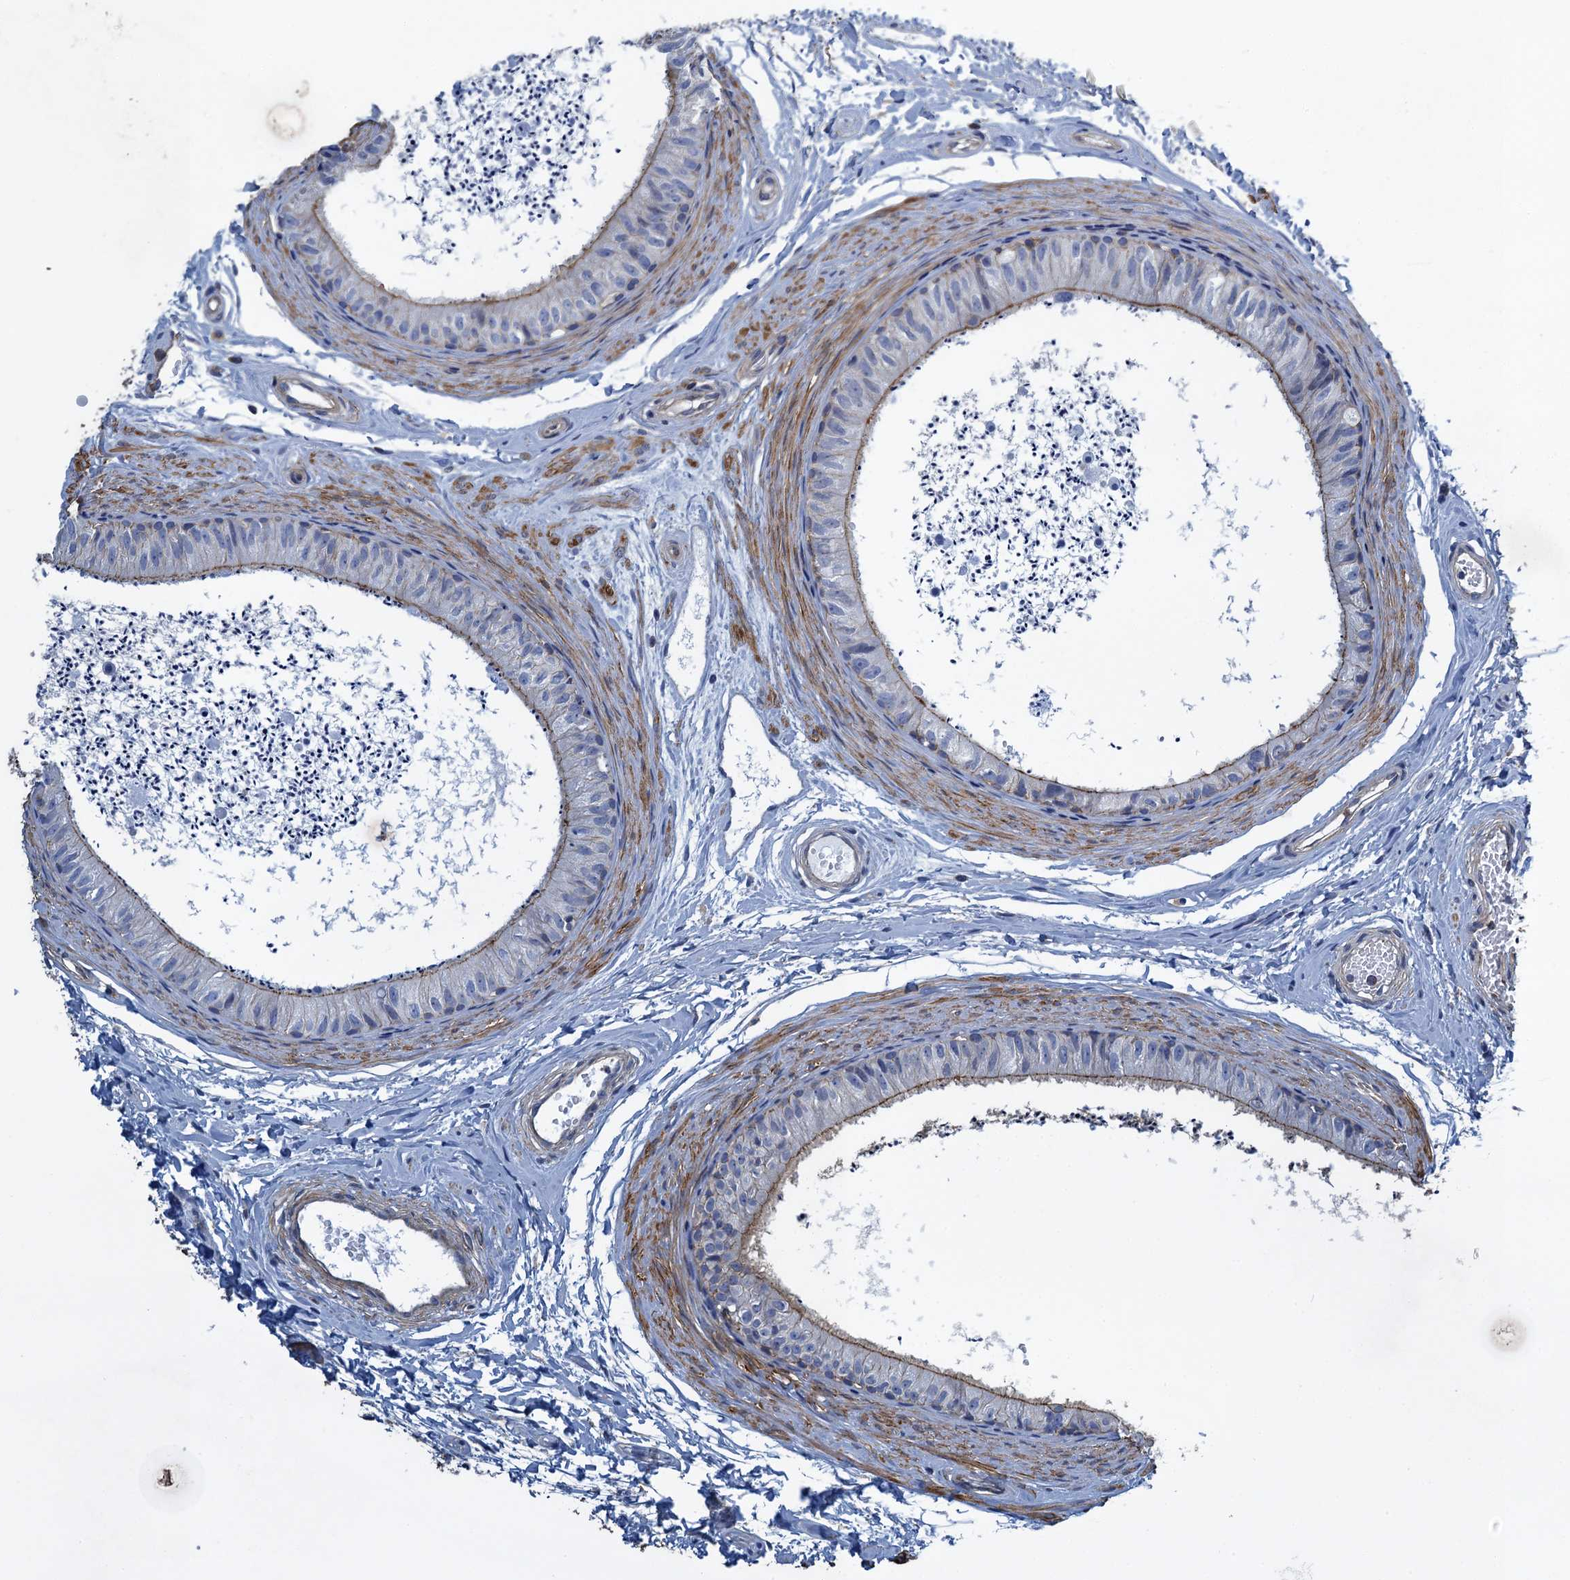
{"staining": {"intensity": "moderate", "quantity": "<25%", "location": "cytoplasmic/membranous"}, "tissue": "epididymis", "cell_type": "Glandular cells", "image_type": "normal", "snomed": [{"axis": "morphology", "description": "Normal tissue, NOS"}, {"axis": "topography", "description": "Epididymis"}], "caption": "Normal epididymis demonstrates moderate cytoplasmic/membranous staining in about <25% of glandular cells, visualized by immunohistochemistry. The protein of interest is shown in brown color, while the nuclei are stained blue.", "gene": "PROSER2", "patient": {"sex": "male", "age": 56}}